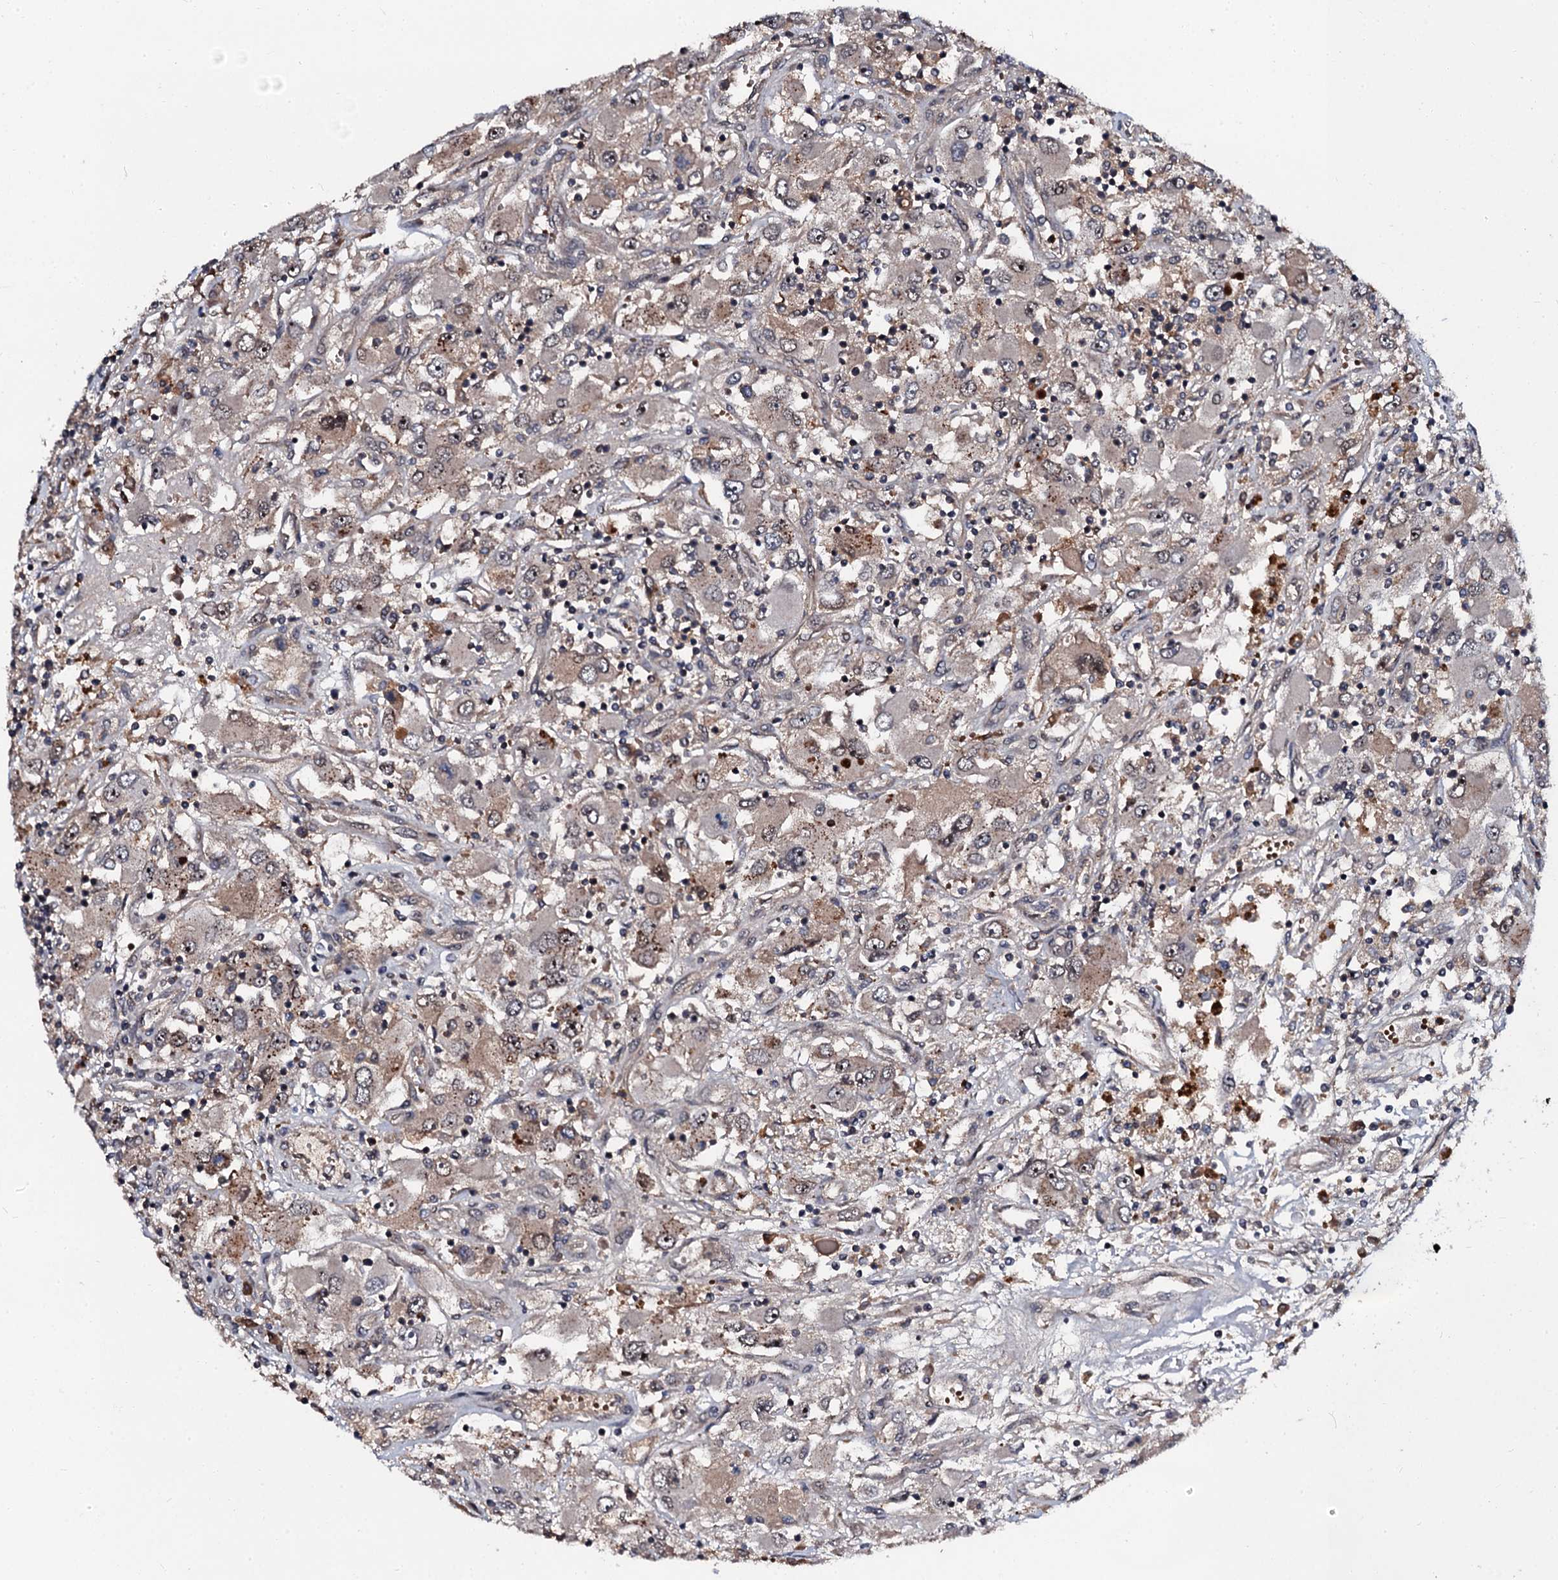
{"staining": {"intensity": "weak", "quantity": "<25%", "location": "cytoplasmic/membranous"}, "tissue": "renal cancer", "cell_type": "Tumor cells", "image_type": "cancer", "snomed": [{"axis": "morphology", "description": "Adenocarcinoma, NOS"}, {"axis": "topography", "description": "Kidney"}], "caption": "Renal cancer stained for a protein using immunohistochemistry demonstrates no expression tumor cells.", "gene": "N4BP1", "patient": {"sex": "female", "age": 52}}